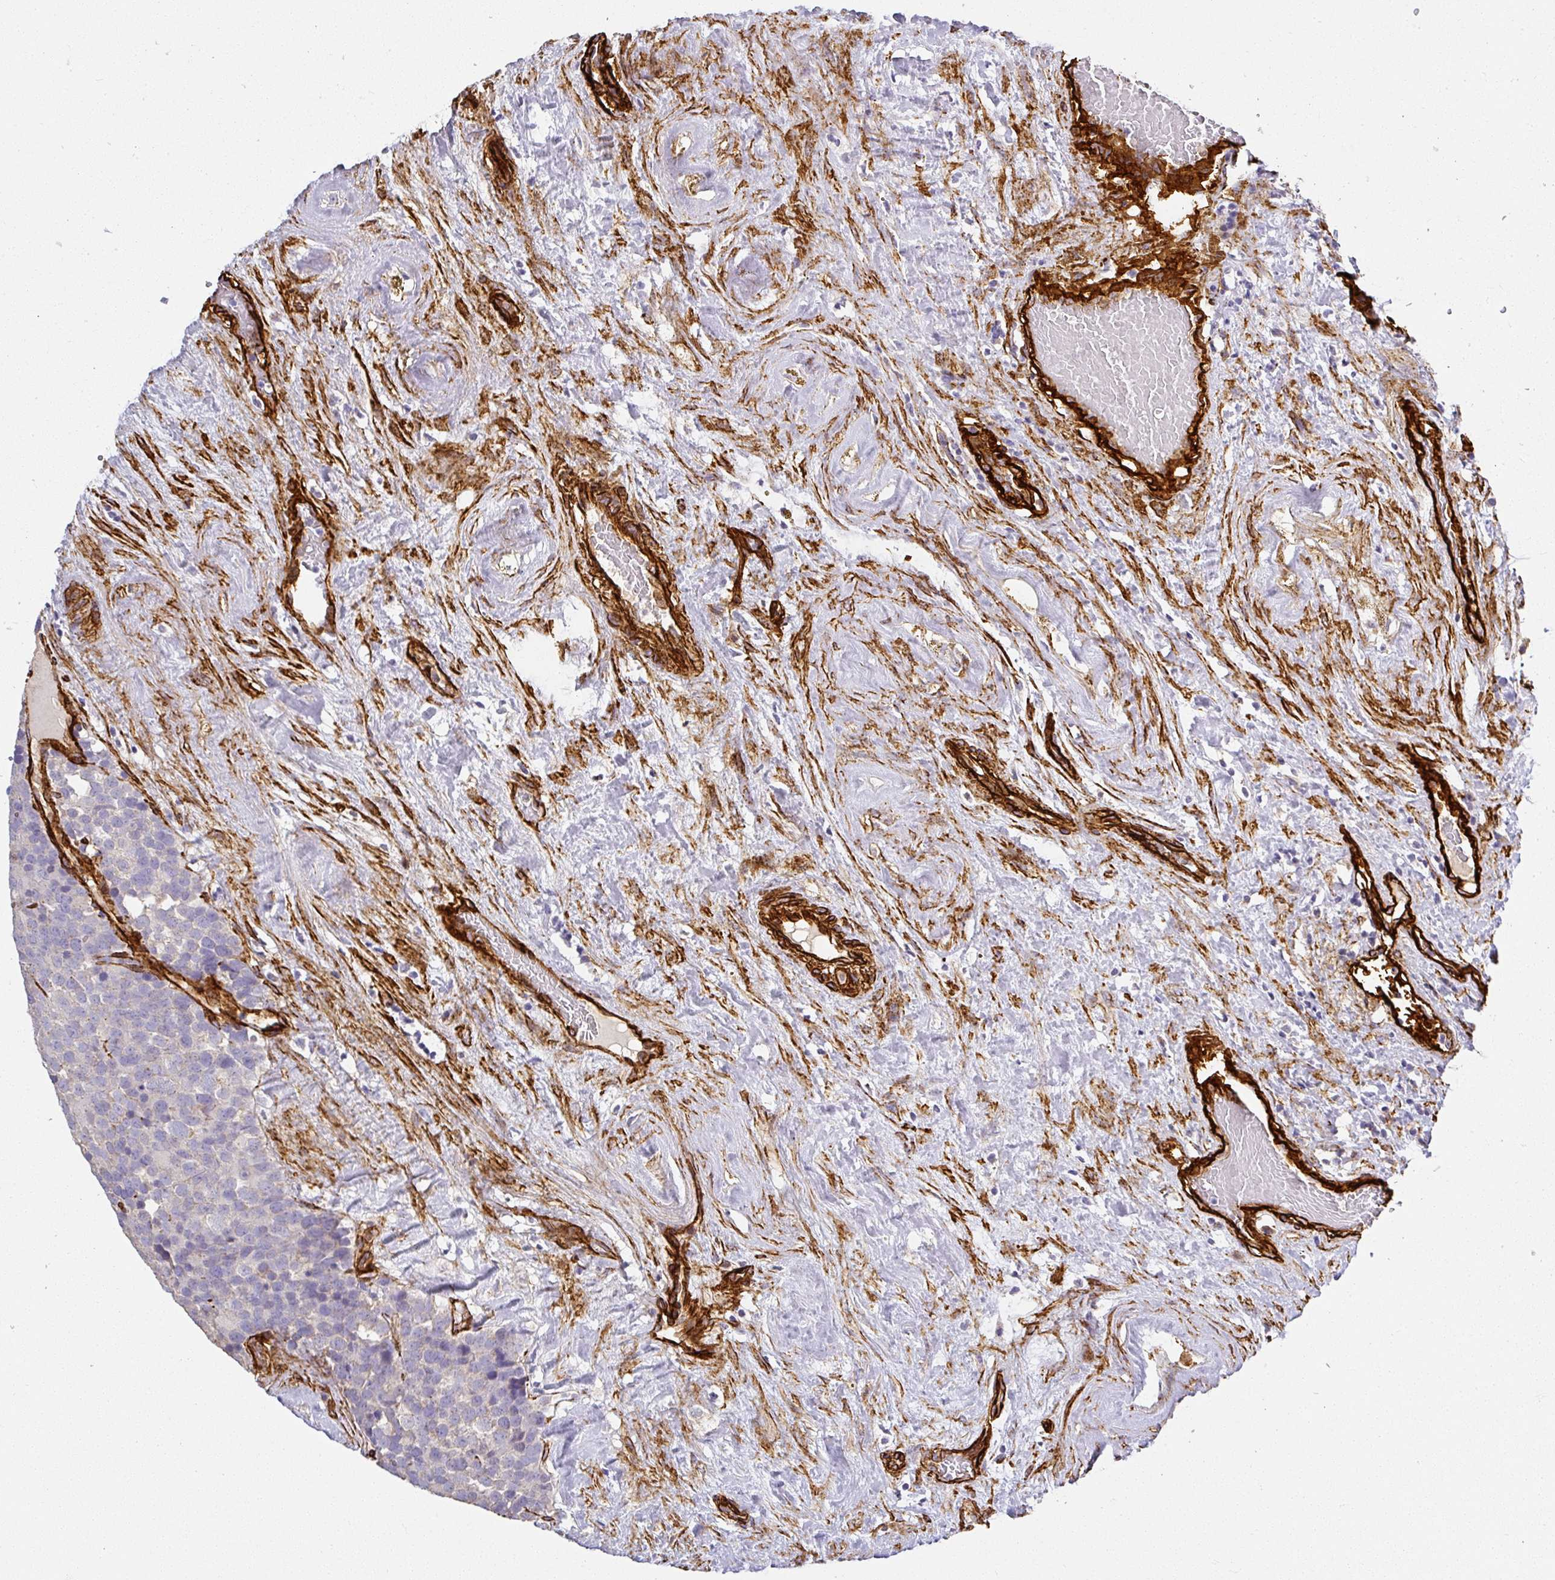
{"staining": {"intensity": "negative", "quantity": "none", "location": "none"}, "tissue": "testis cancer", "cell_type": "Tumor cells", "image_type": "cancer", "snomed": [{"axis": "morphology", "description": "Seminoma, NOS"}, {"axis": "topography", "description": "Testis"}], "caption": "Immunohistochemistry (IHC) of human seminoma (testis) reveals no expression in tumor cells.", "gene": "SLC25A17", "patient": {"sex": "male", "age": 71}}